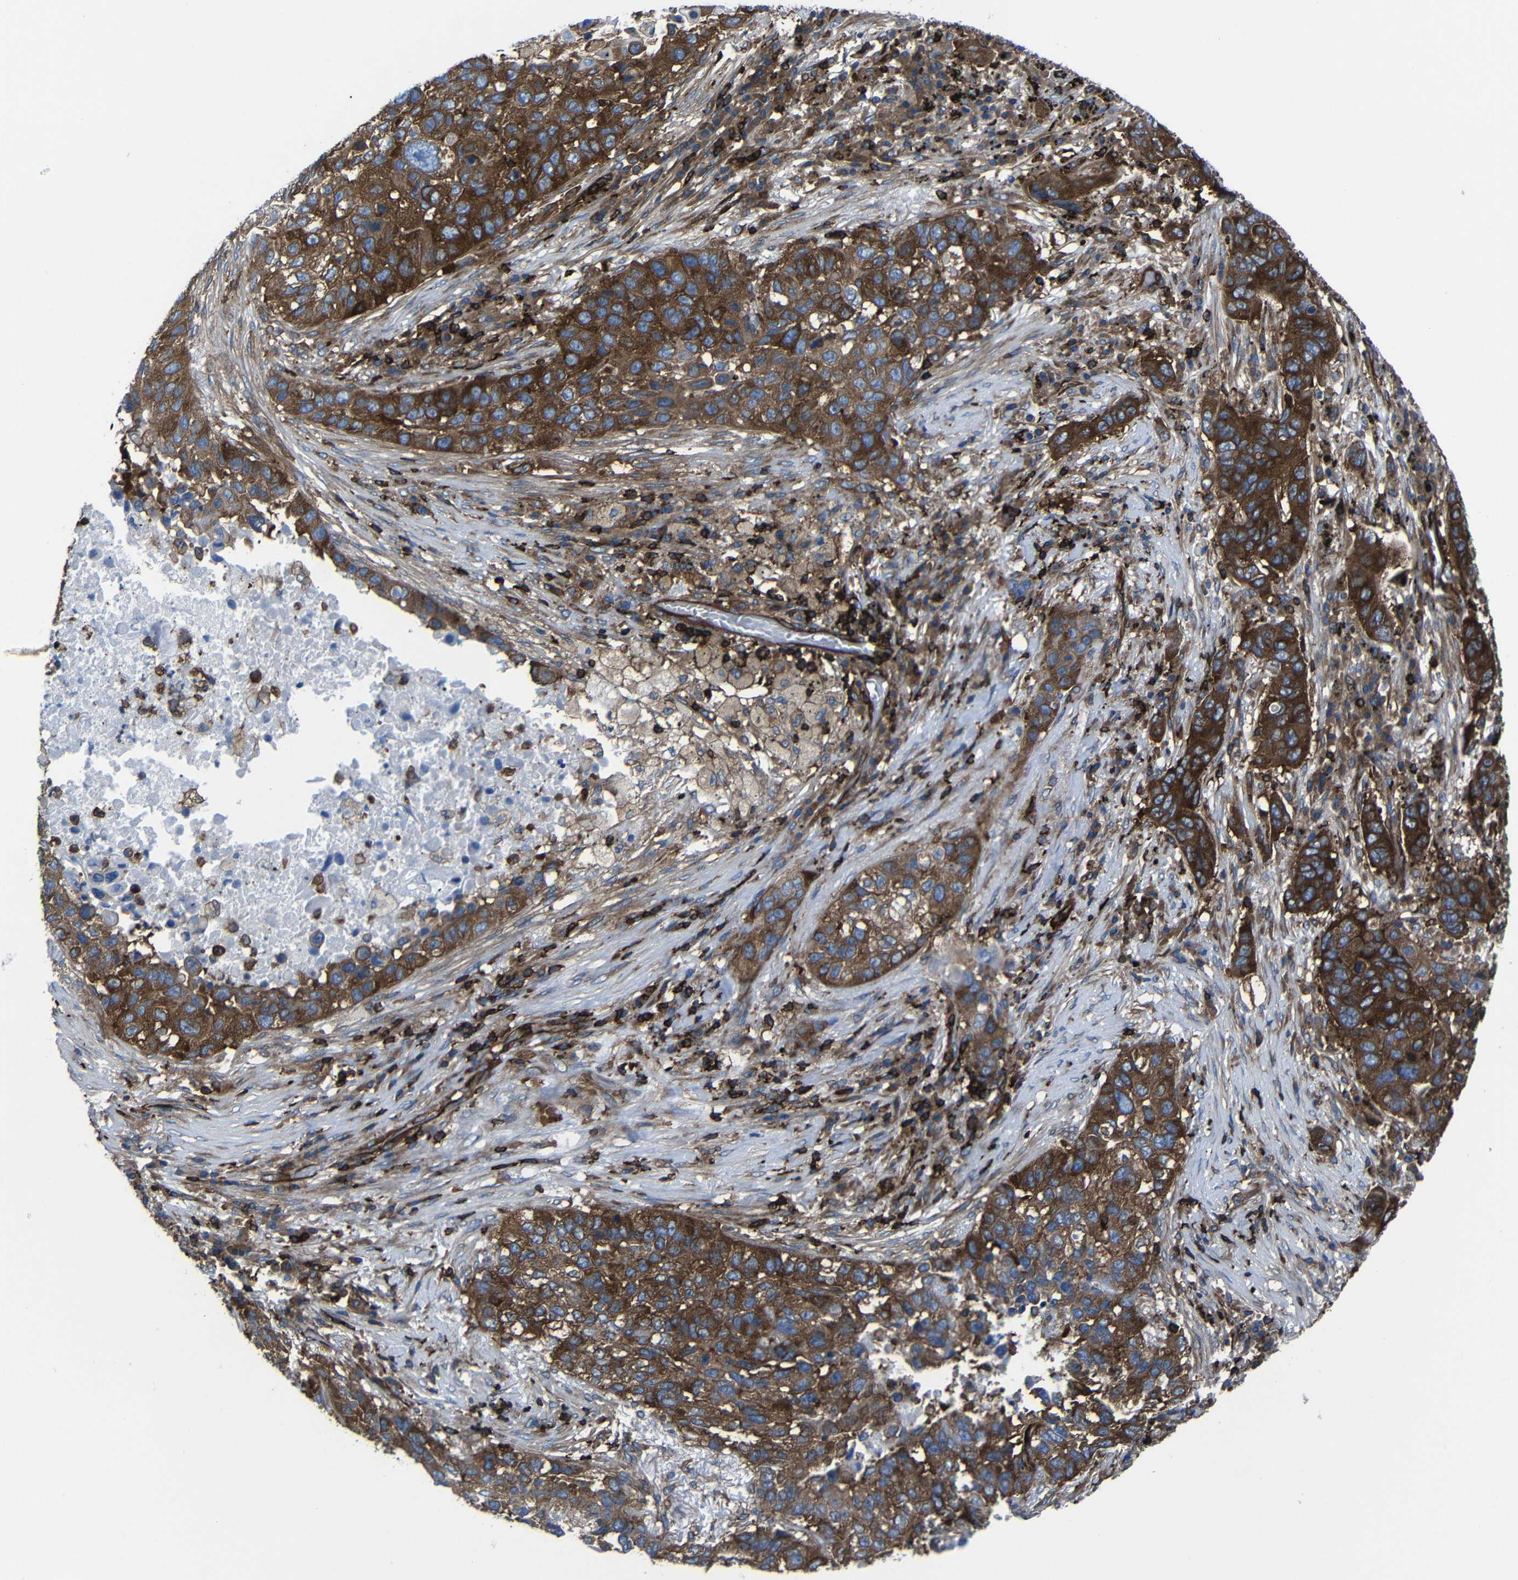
{"staining": {"intensity": "strong", "quantity": ">75%", "location": "cytoplasmic/membranous"}, "tissue": "lung cancer", "cell_type": "Tumor cells", "image_type": "cancer", "snomed": [{"axis": "morphology", "description": "Squamous cell carcinoma, NOS"}, {"axis": "topography", "description": "Lung"}], "caption": "Immunohistochemistry (IHC) of human squamous cell carcinoma (lung) reveals high levels of strong cytoplasmic/membranous expression in approximately >75% of tumor cells. (Brightfield microscopy of DAB IHC at high magnification).", "gene": "ARHGEF1", "patient": {"sex": "male", "age": 57}}